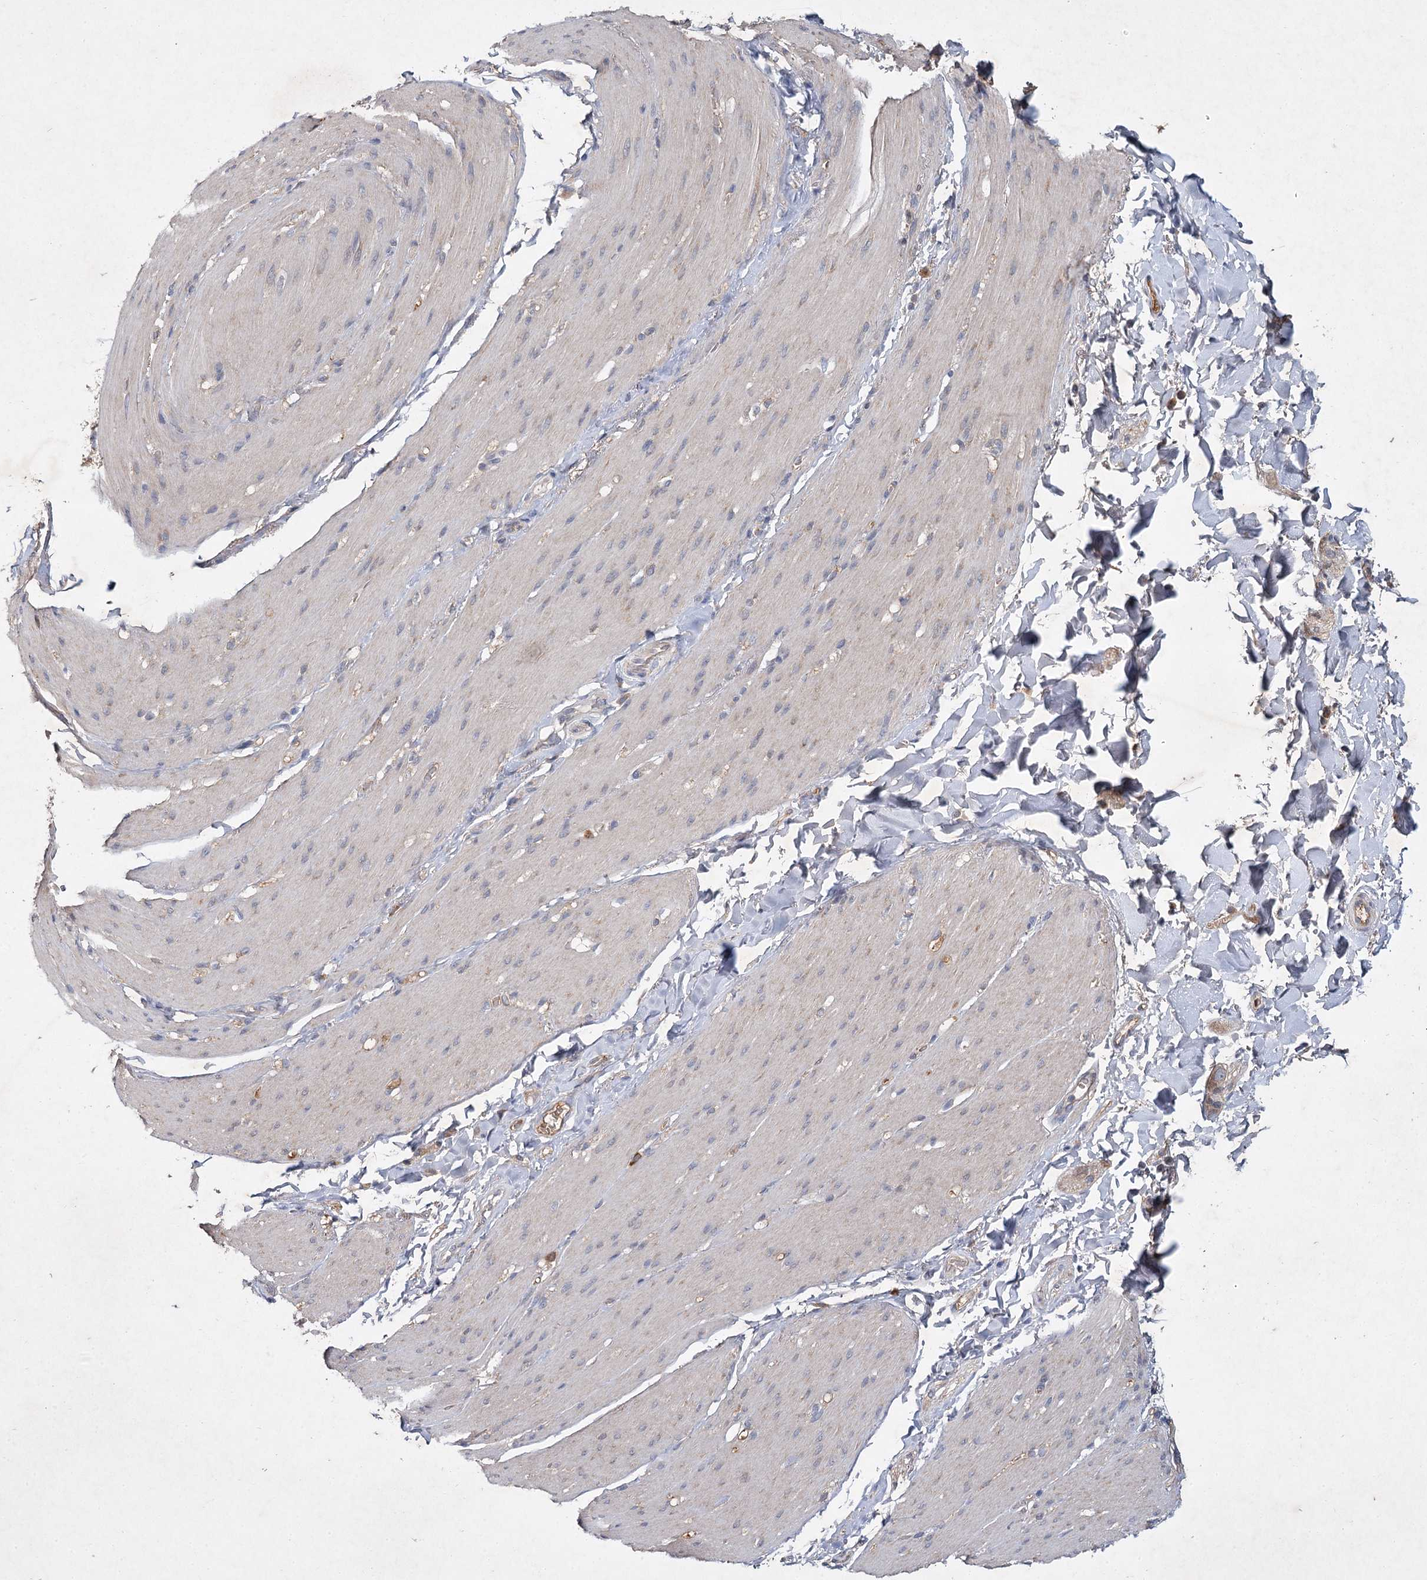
{"staining": {"intensity": "negative", "quantity": "none", "location": "none"}, "tissue": "smooth muscle", "cell_type": "Smooth muscle cells", "image_type": "normal", "snomed": [{"axis": "morphology", "description": "Normal tissue, NOS"}, {"axis": "topography", "description": "Smooth muscle"}, {"axis": "topography", "description": "Small intestine"}], "caption": "An IHC micrograph of unremarkable smooth muscle is shown. There is no staining in smooth muscle cells of smooth muscle. Brightfield microscopy of immunohistochemistry stained with DAB (3,3'-diaminobenzidine) (brown) and hematoxylin (blue), captured at high magnification.", "gene": "MFN1", "patient": {"sex": "female", "age": 84}}